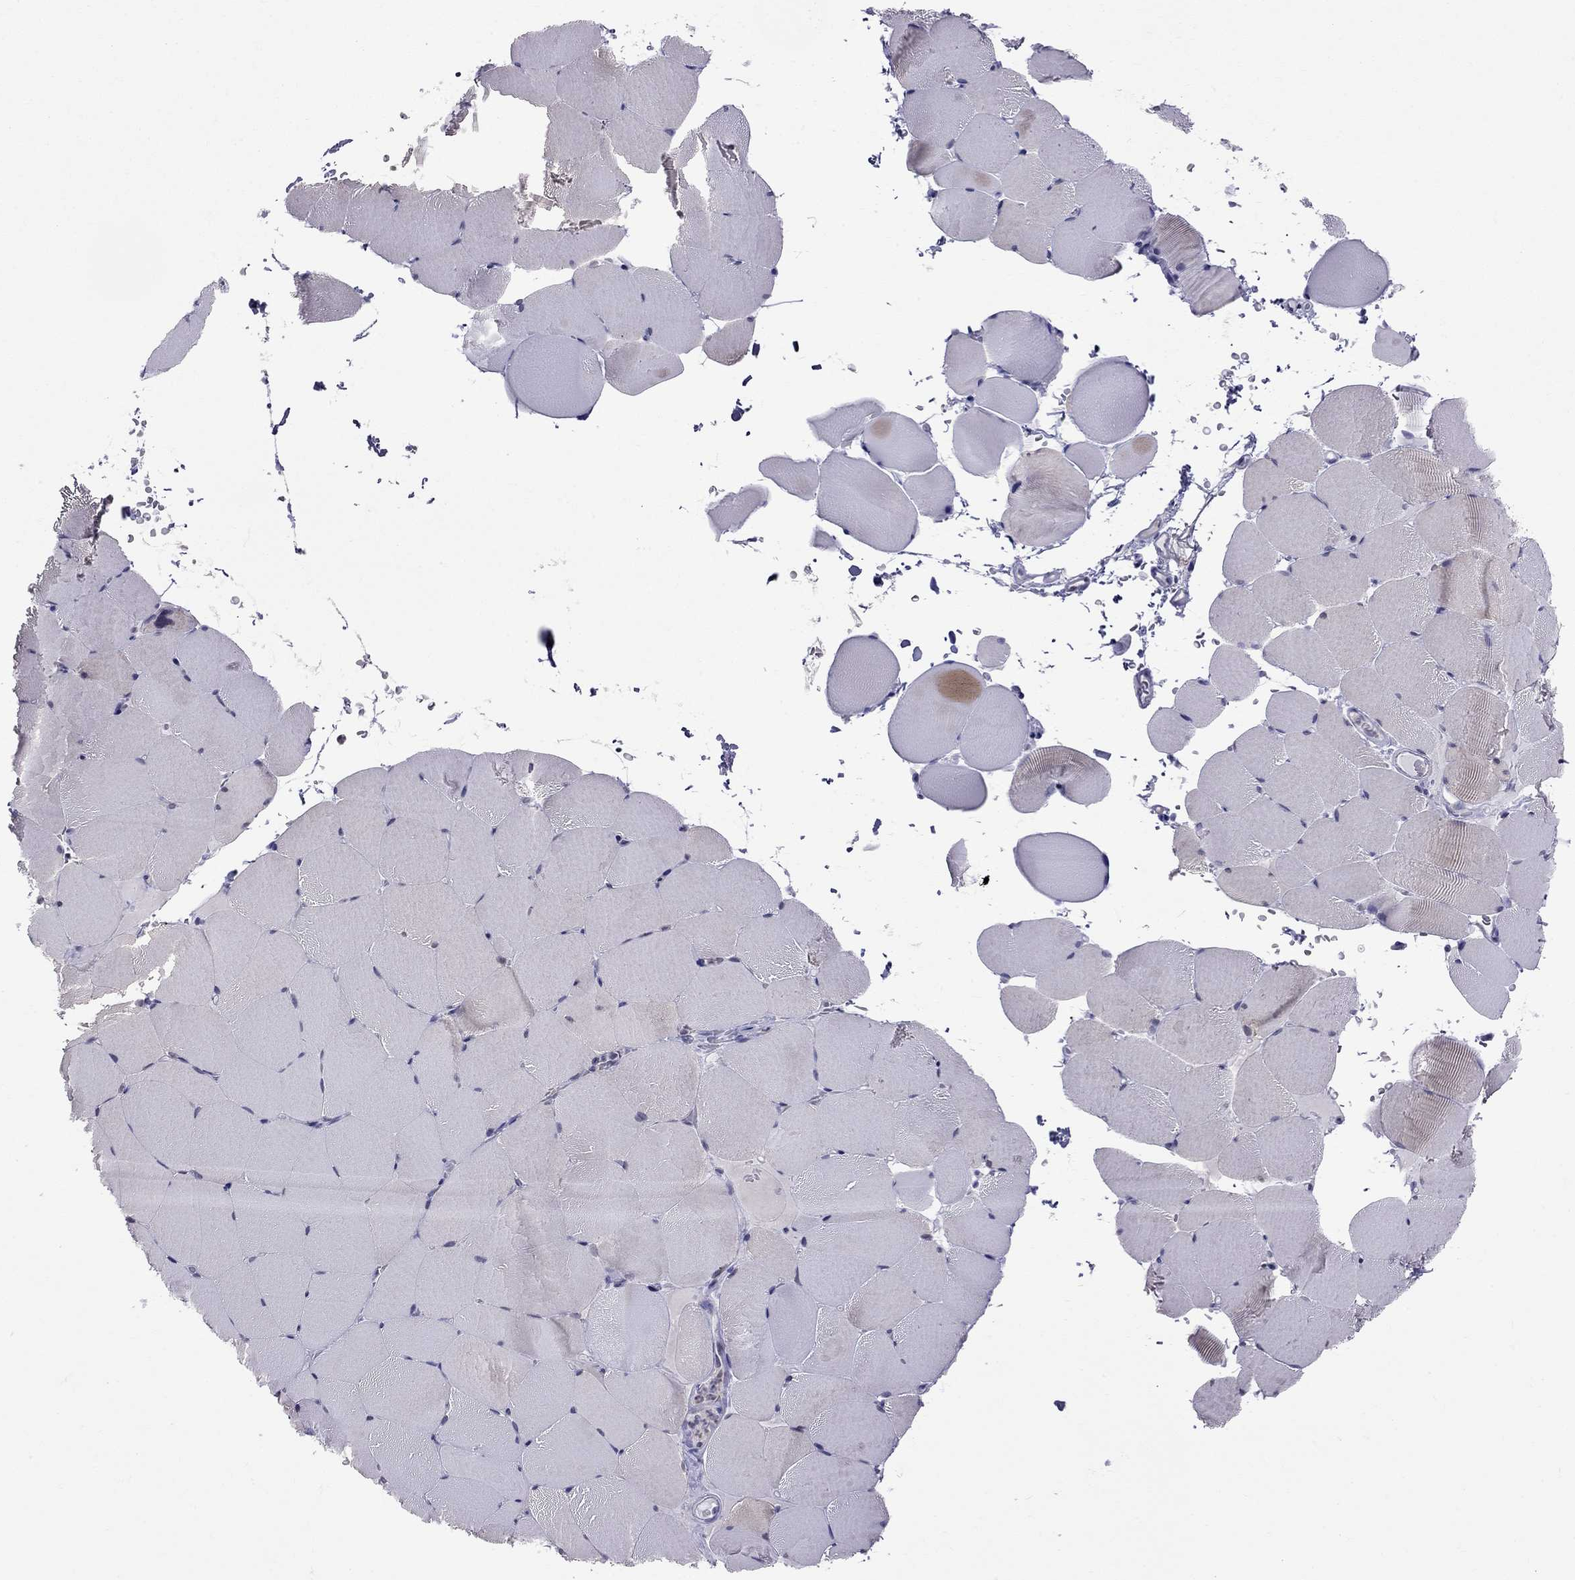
{"staining": {"intensity": "negative", "quantity": "none", "location": "none"}, "tissue": "skeletal muscle", "cell_type": "Myocytes", "image_type": "normal", "snomed": [{"axis": "morphology", "description": "Normal tissue, NOS"}, {"axis": "topography", "description": "Skeletal muscle"}], "caption": "Immunohistochemical staining of normal human skeletal muscle displays no significant expression in myocytes.", "gene": "MUC15", "patient": {"sex": "female", "age": 37}}